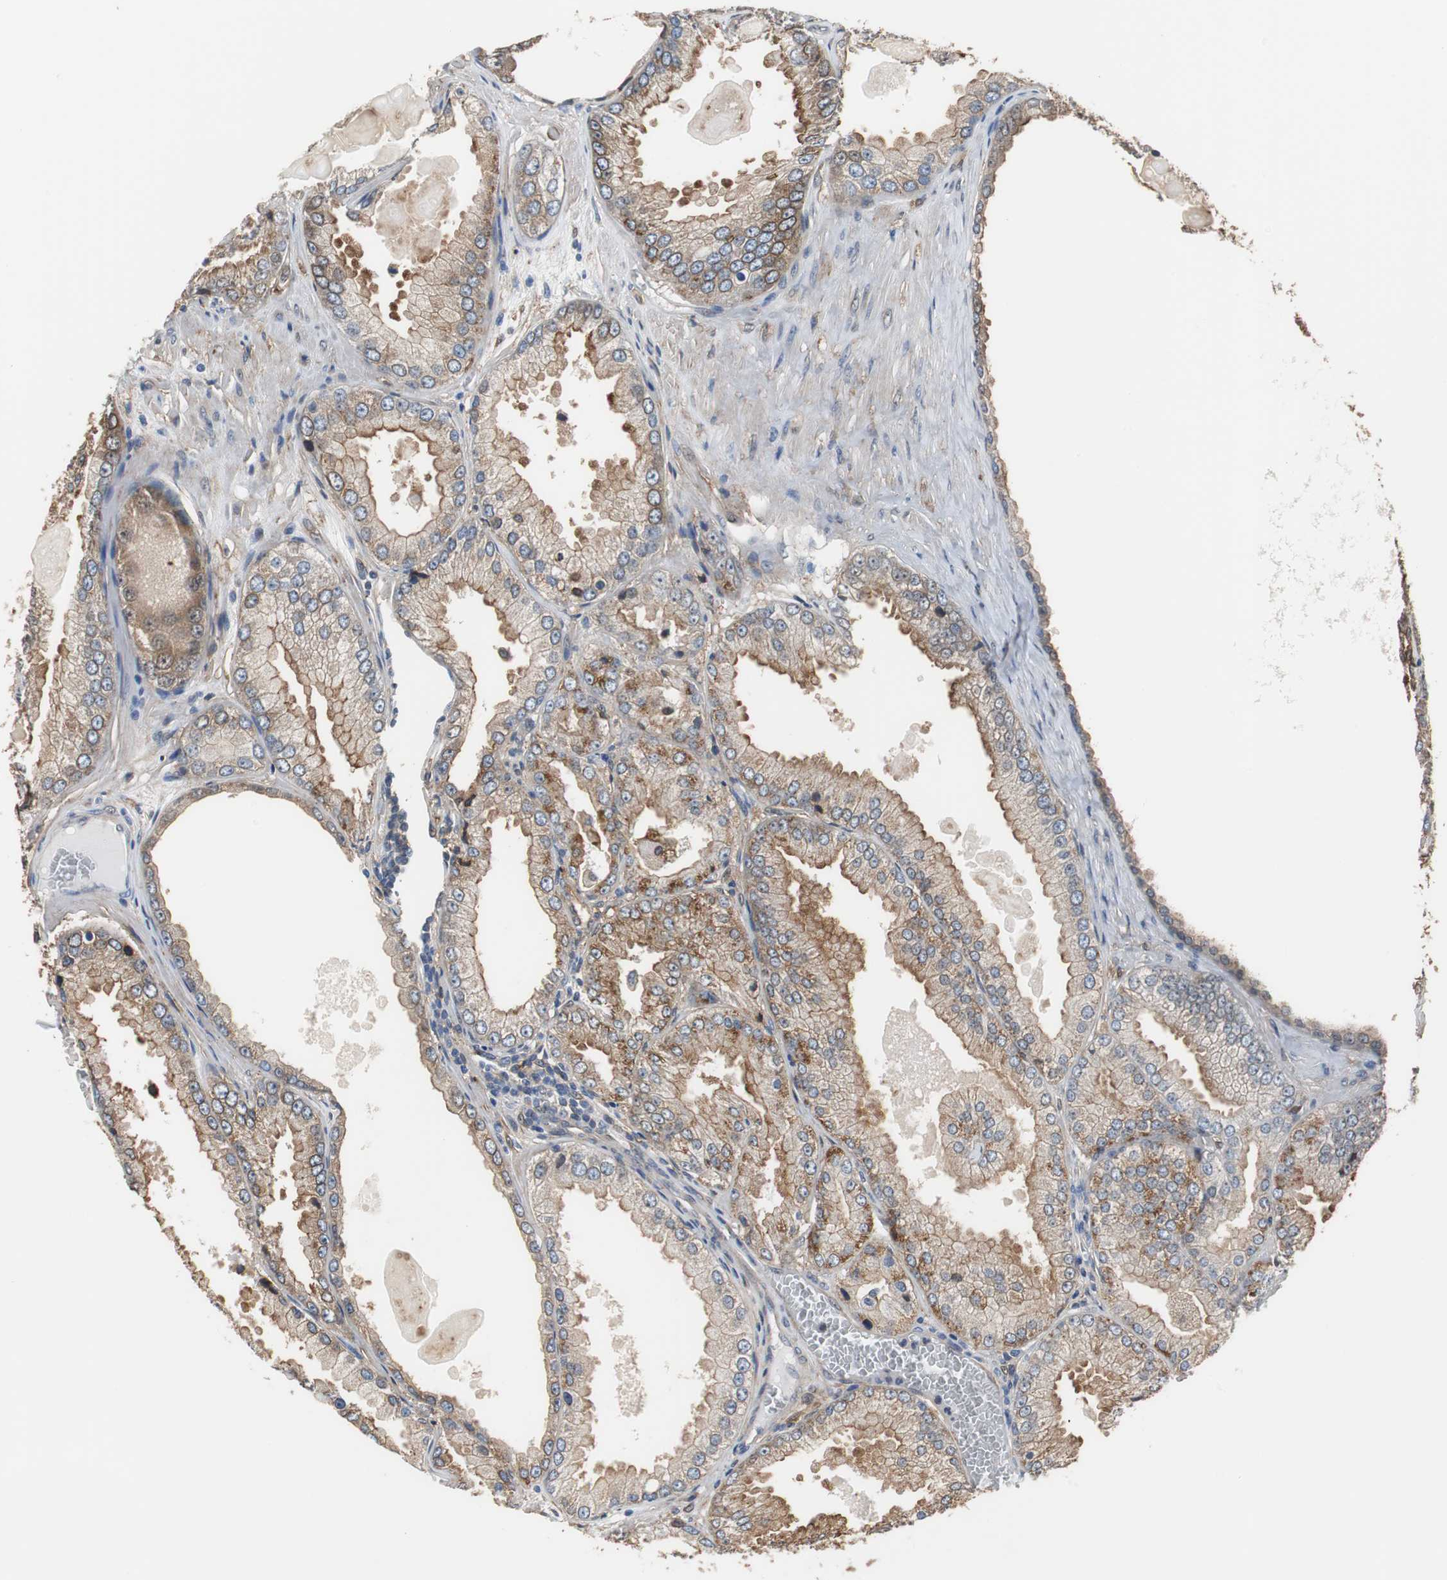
{"staining": {"intensity": "moderate", "quantity": ">75%", "location": "cytoplasmic/membranous"}, "tissue": "prostate cancer", "cell_type": "Tumor cells", "image_type": "cancer", "snomed": [{"axis": "morphology", "description": "Adenocarcinoma, High grade"}, {"axis": "topography", "description": "Prostate"}], "caption": "Prostate cancer stained for a protein (brown) exhibits moderate cytoplasmic/membranous positive expression in about >75% of tumor cells.", "gene": "ANXA4", "patient": {"sex": "male", "age": 61}}